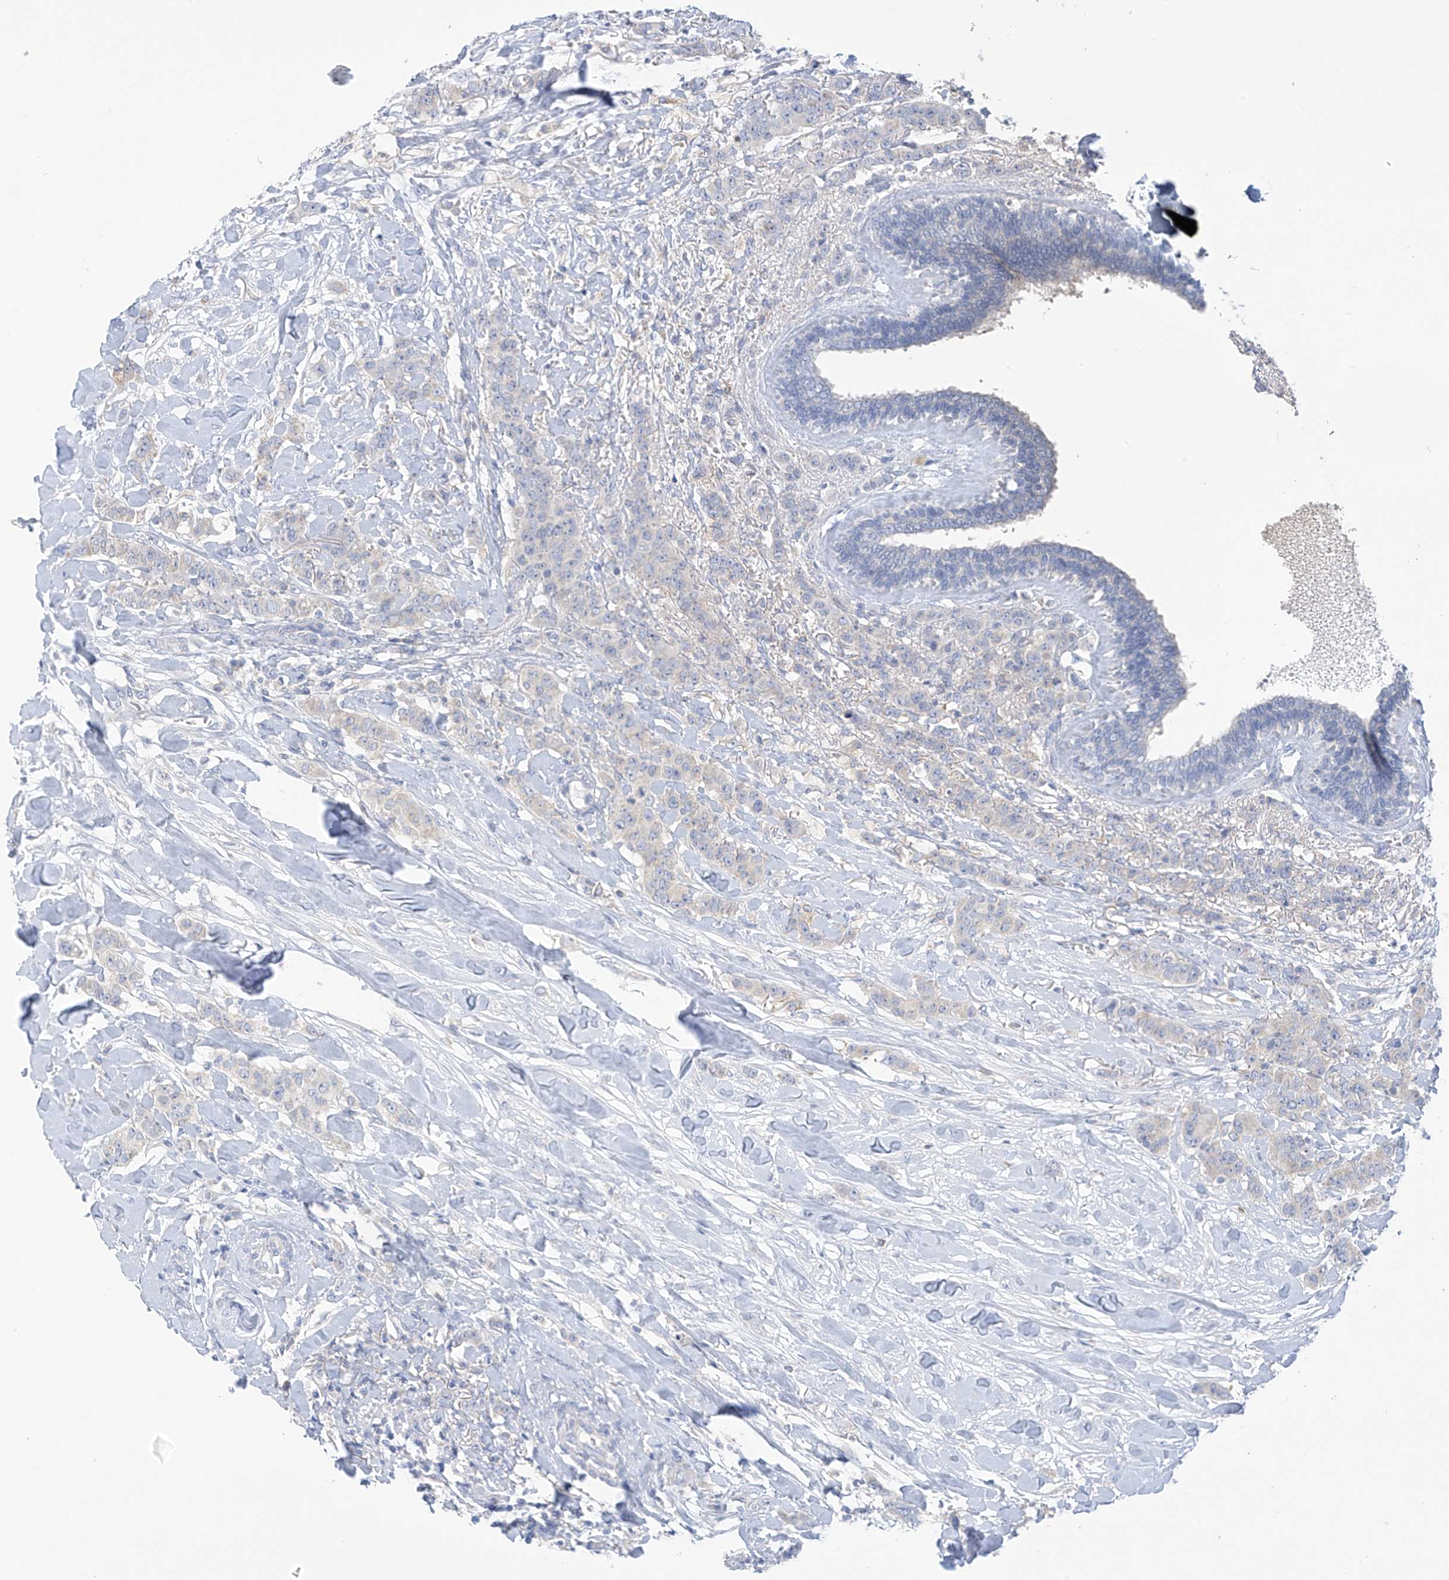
{"staining": {"intensity": "negative", "quantity": "none", "location": "none"}, "tissue": "breast cancer", "cell_type": "Tumor cells", "image_type": "cancer", "snomed": [{"axis": "morphology", "description": "Duct carcinoma"}, {"axis": "topography", "description": "Breast"}], "caption": "This is an immunohistochemistry image of human invasive ductal carcinoma (breast). There is no staining in tumor cells.", "gene": "SLC6A12", "patient": {"sex": "female", "age": 40}}